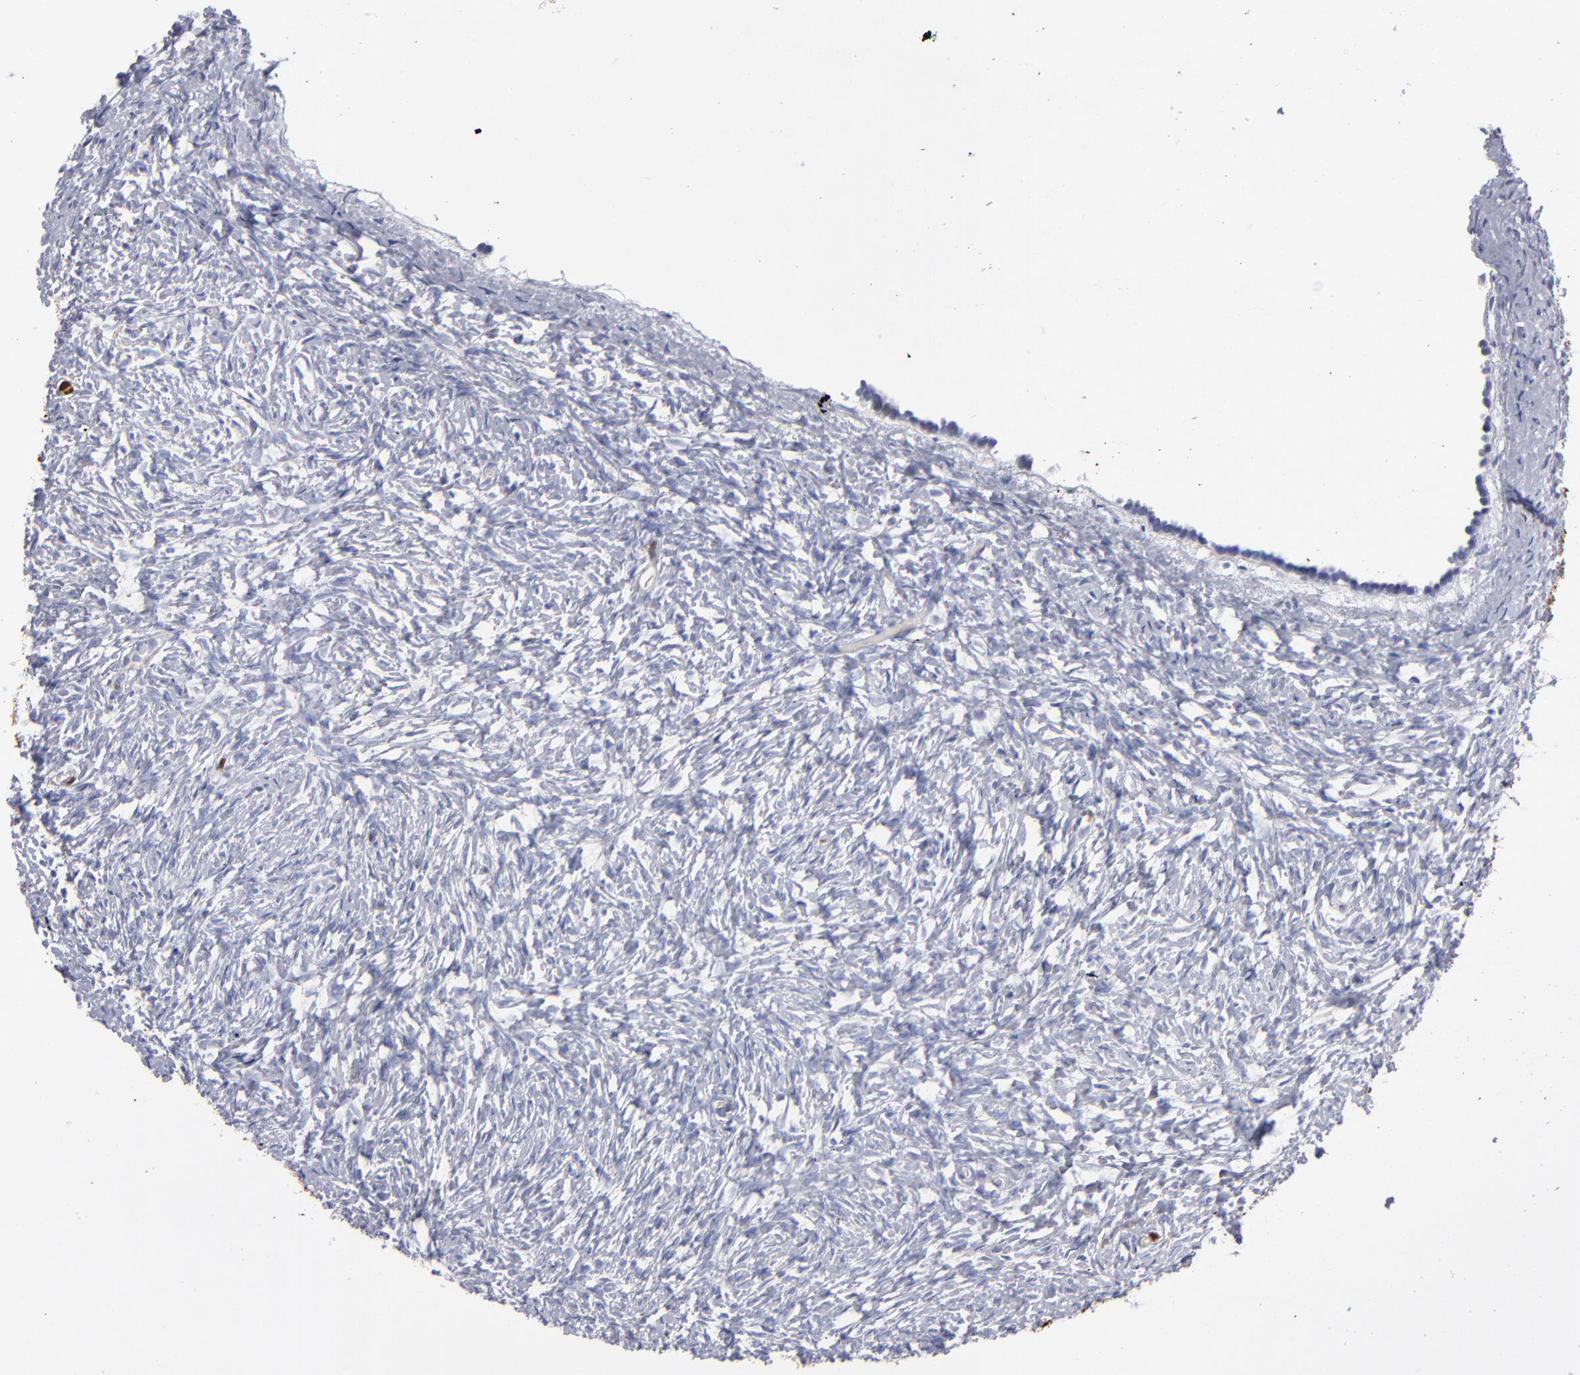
{"staining": {"intensity": "negative", "quantity": "none", "location": "none"}, "tissue": "ovary", "cell_type": "Follicle cells", "image_type": "normal", "snomed": [{"axis": "morphology", "description": "Normal tissue, NOS"}, {"axis": "topography", "description": "Ovary"}], "caption": "Benign ovary was stained to show a protein in brown. There is no significant staining in follicle cells.", "gene": "FABP4", "patient": {"sex": "female", "age": 35}}